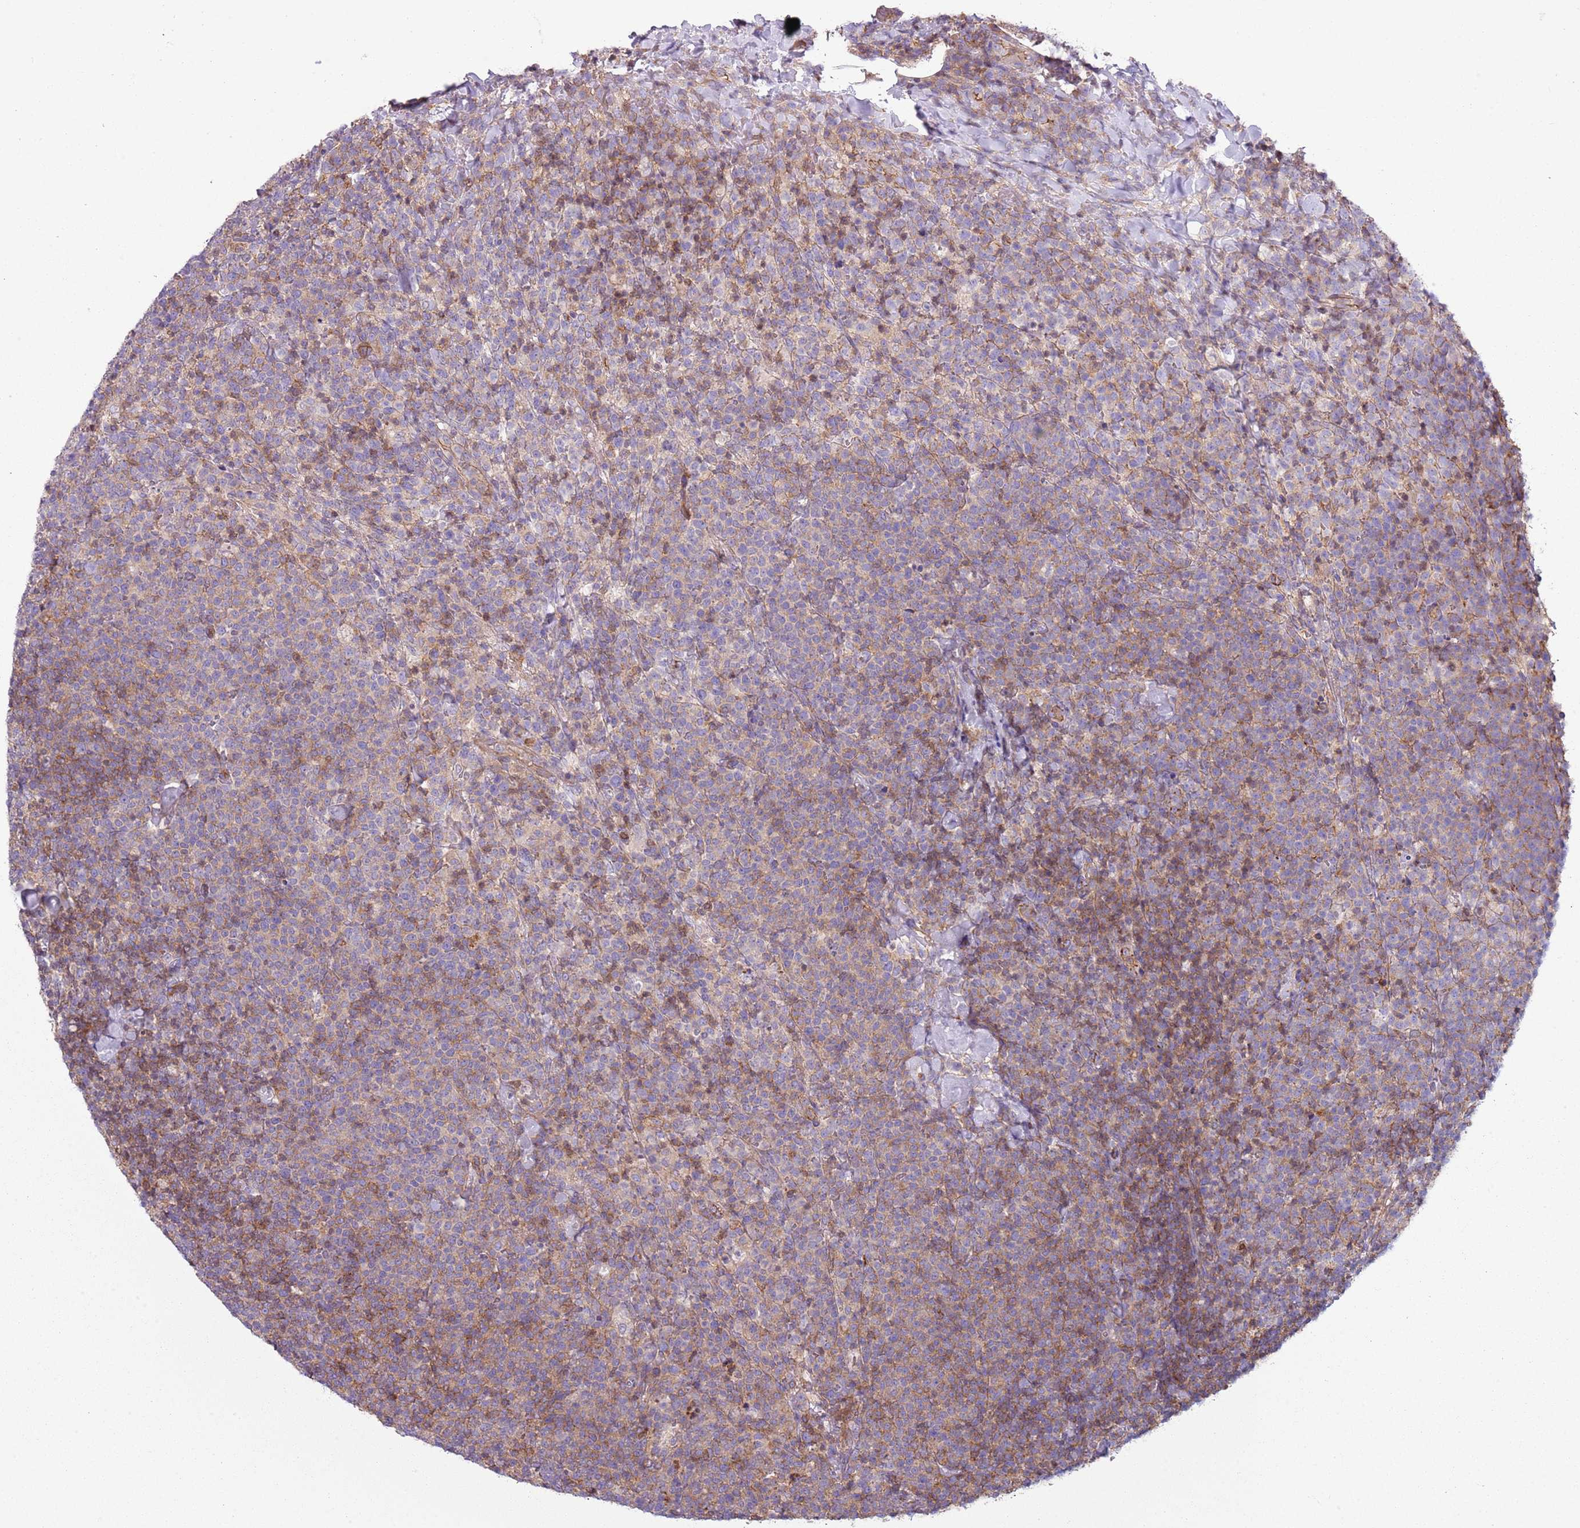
{"staining": {"intensity": "moderate", "quantity": "<25%", "location": "cytoplasmic/membranous"}, "tissue": "lymphoma", "cell_type": "Tumor cells", "image_type": "cancer", "snomed": [{"axis": "morphology", "description": "Malignant lymphoma, non-Hodgkin's type, High grade"}, {"axis": "topography", "description": "Lymph node"}], "caption": "A low amount of moderate cytoplasmic/membranous staining is identified in approximately <25% of tumor cells in lymphoma tissue.", "gene": "GNAI3", "patient": {"sex": "male", "age": 61}}